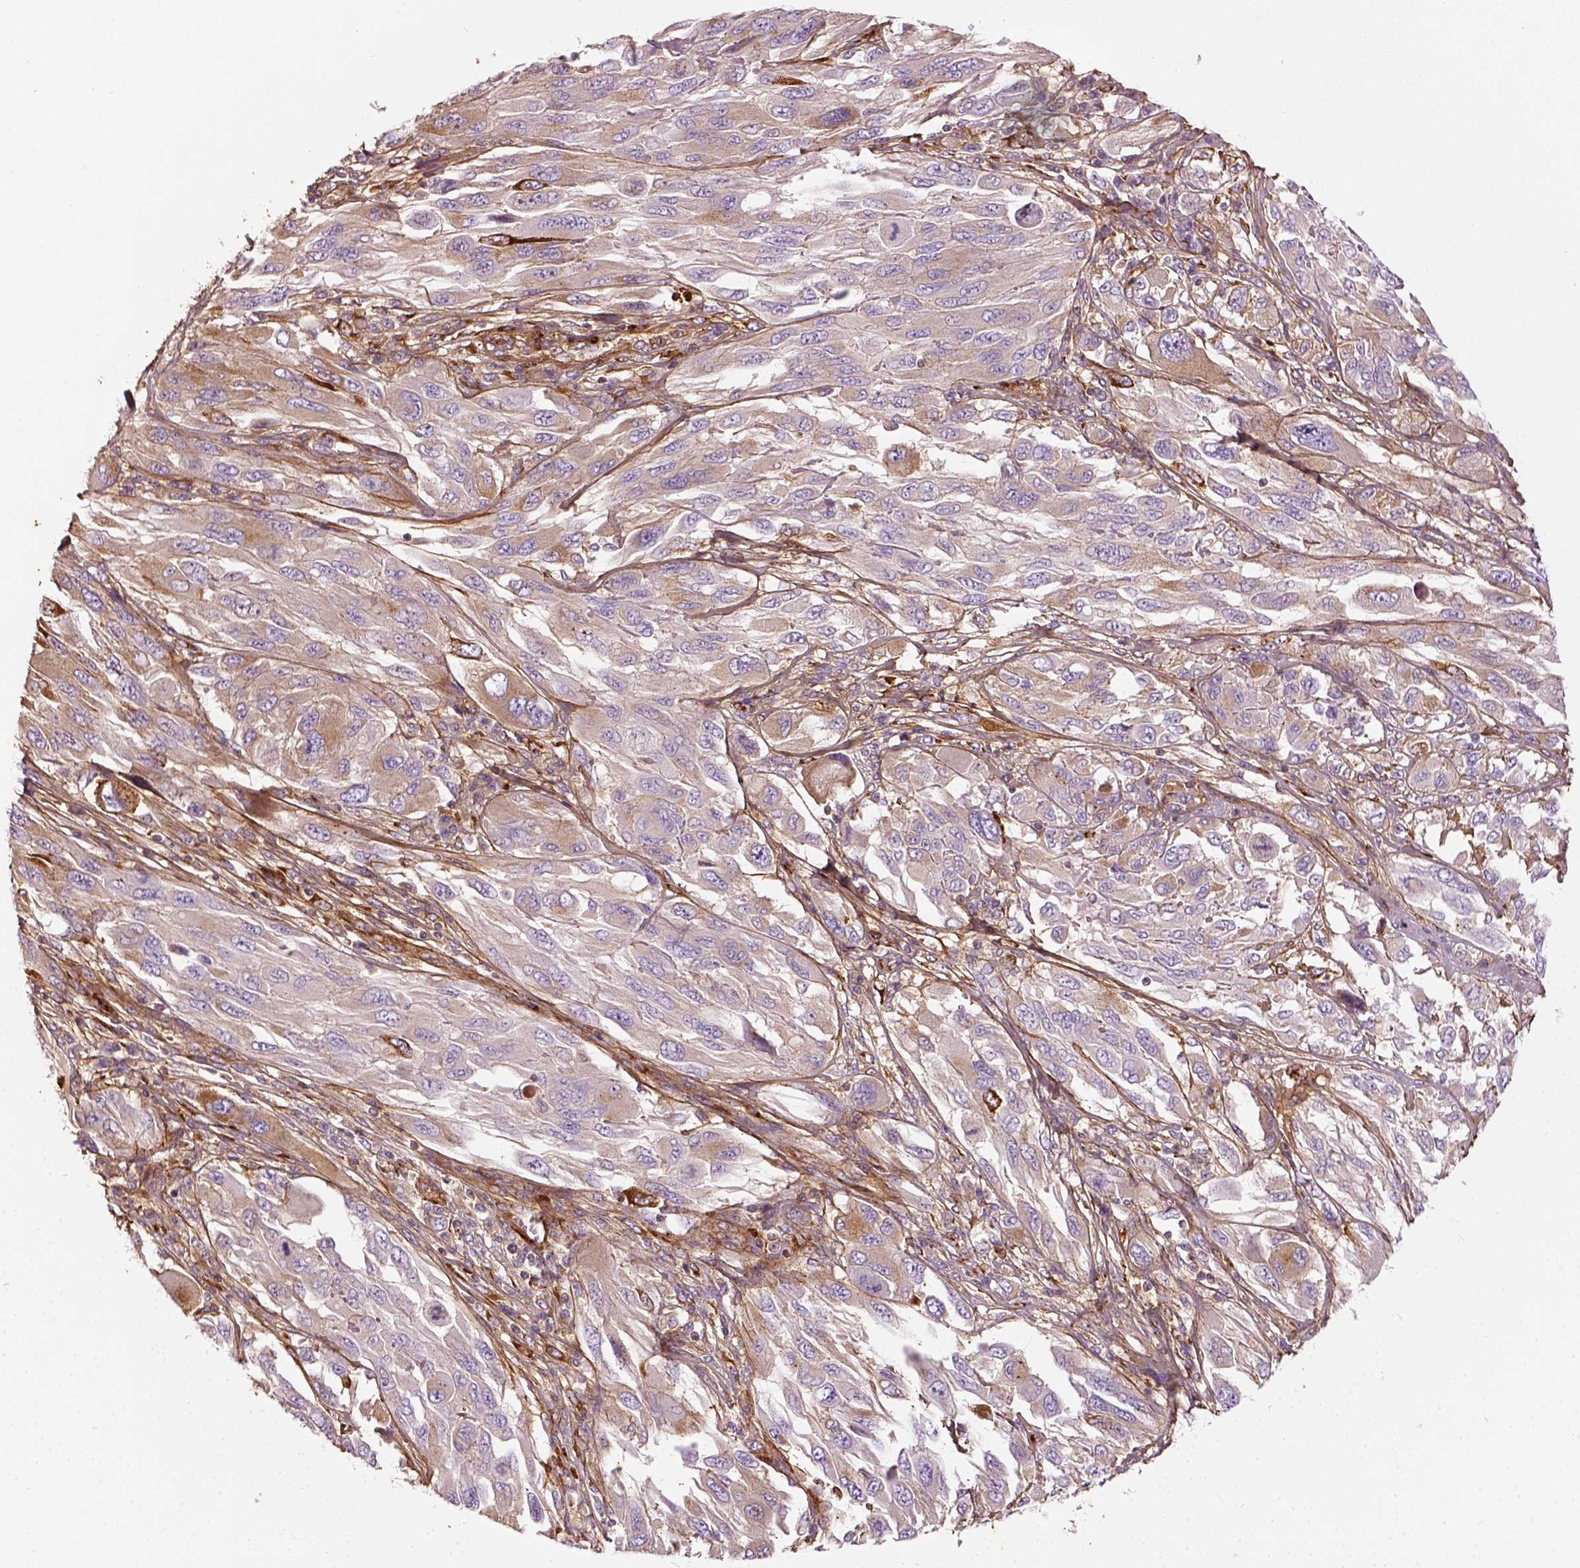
{"staining": {"intensity": "moderate", "quantity": "<25%", "location": "cytoplasmic/membranous"}, "tissue": "melanoma", "cell_type": "Tumor cells", "image_type": "cancer", "snomed": [{"axis": "morphology", "description": "Malignant melanoma, NOS"}, {"axis": "topography", "description": "Skin"}], "caption": "Protein staining displays moderate cytoplasmic/membranous expression in approximately <25% of tumor cells in malignant melanoma. (DAB (3,3'-diaminobenzidine) IHC with brightfield microscopy, high magnification).", "gene": "COL6A2", "patient": {"sex": "female", "age": 91}}